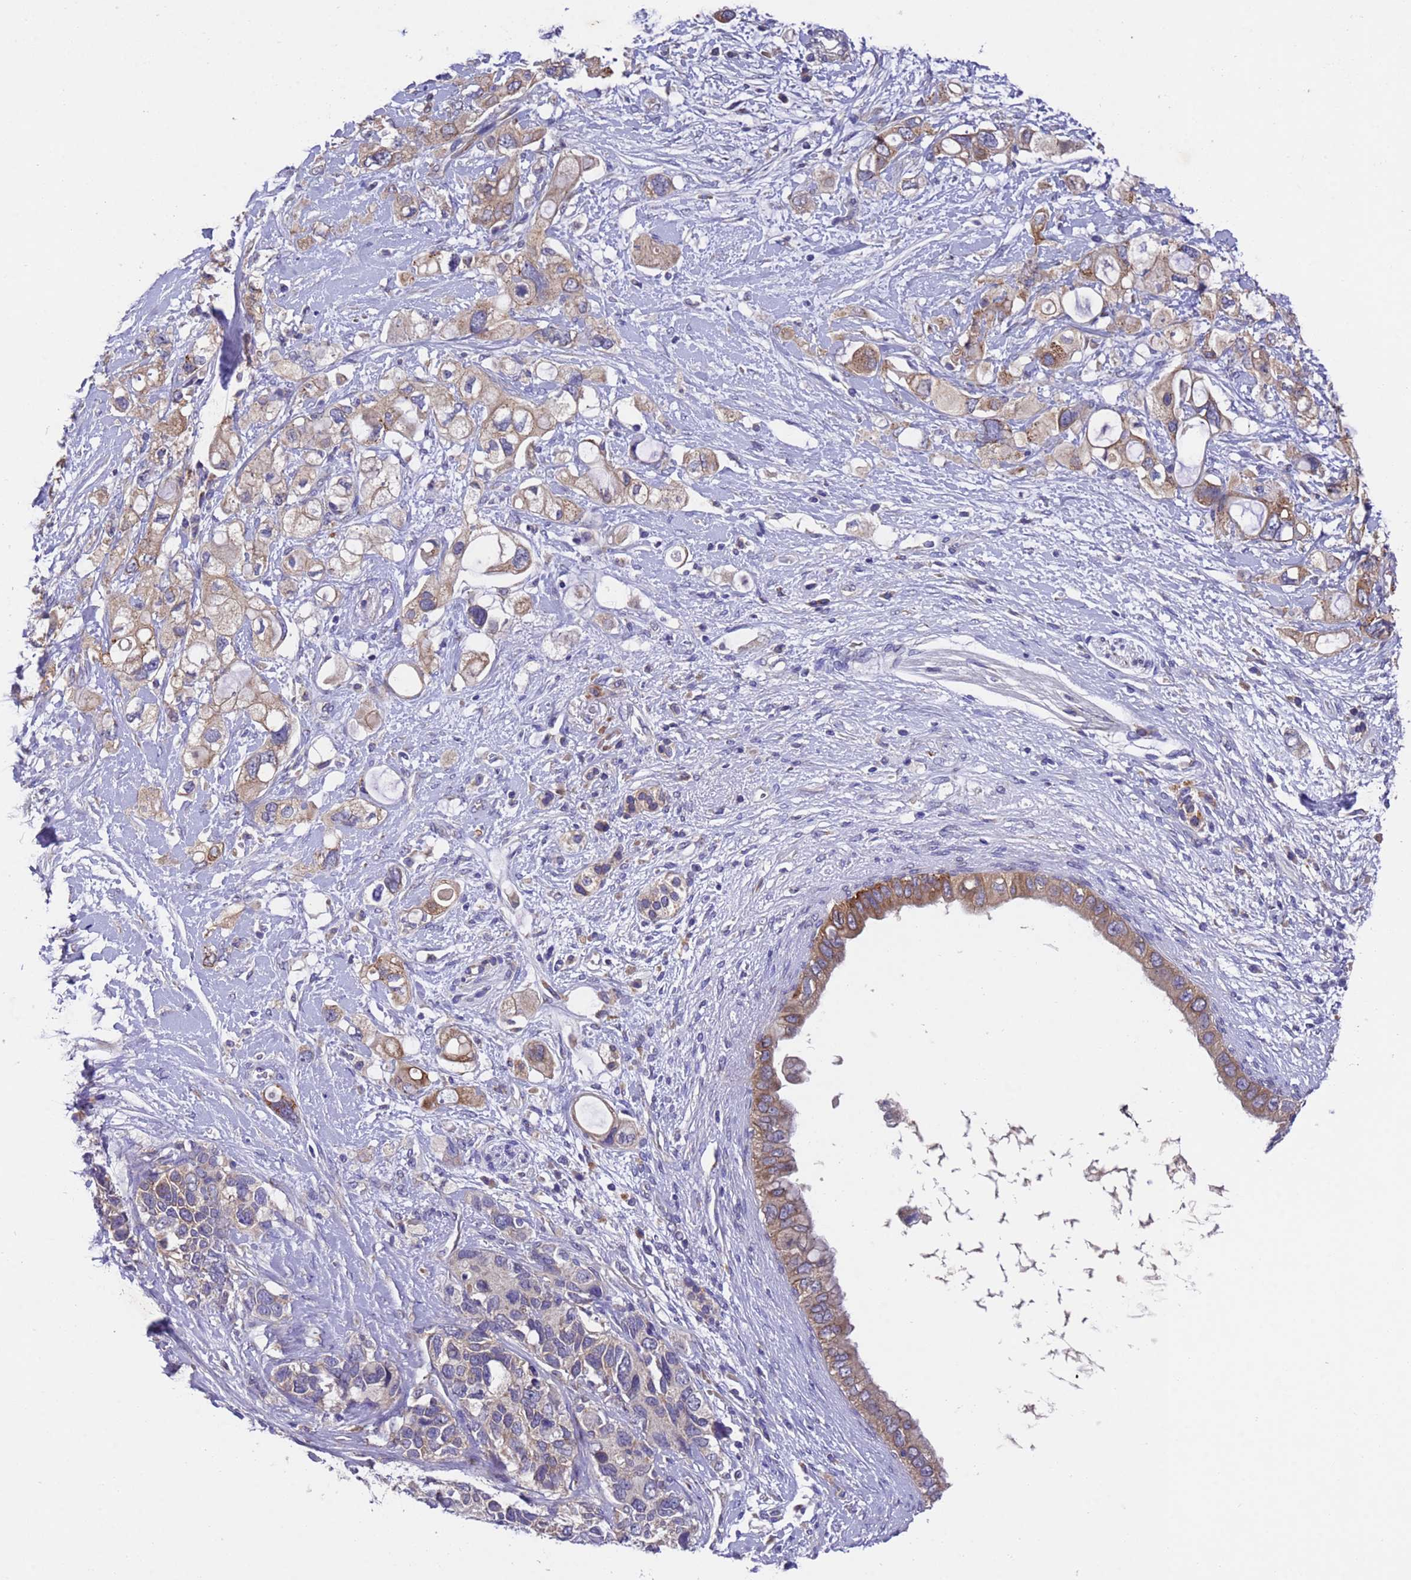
{"staining": {"intensity": "moderate", "quantity": "25%-75%", "location": "cytoplasmic/membranous"}, "tissue": "pancreatic cancer", "cell_type": "Tumor cells", "image_type": "cancer", "snomed": [{"axis": "morphology", "description": "Adenocarcinoma, NOS"}, {"axis": "topography", "description": "Pancreas"}], "caption": "Immunohistochemistry (IHC) staining of pancreatic cancer, which exhibits medium levels of moderate cytoplasmic/membranous expression in approximately 25%-75% of tumor cells indicating moderate cytoplasmic/membranous protein expression. The staining was performed using DAB (3,3'-diaminobenzidine) (brown) for protein detection and nuclei were counterstained in hematoxylin (blue).", "gene": "DCAF12L2", "patient": {"sex": "female", "age": 56}}